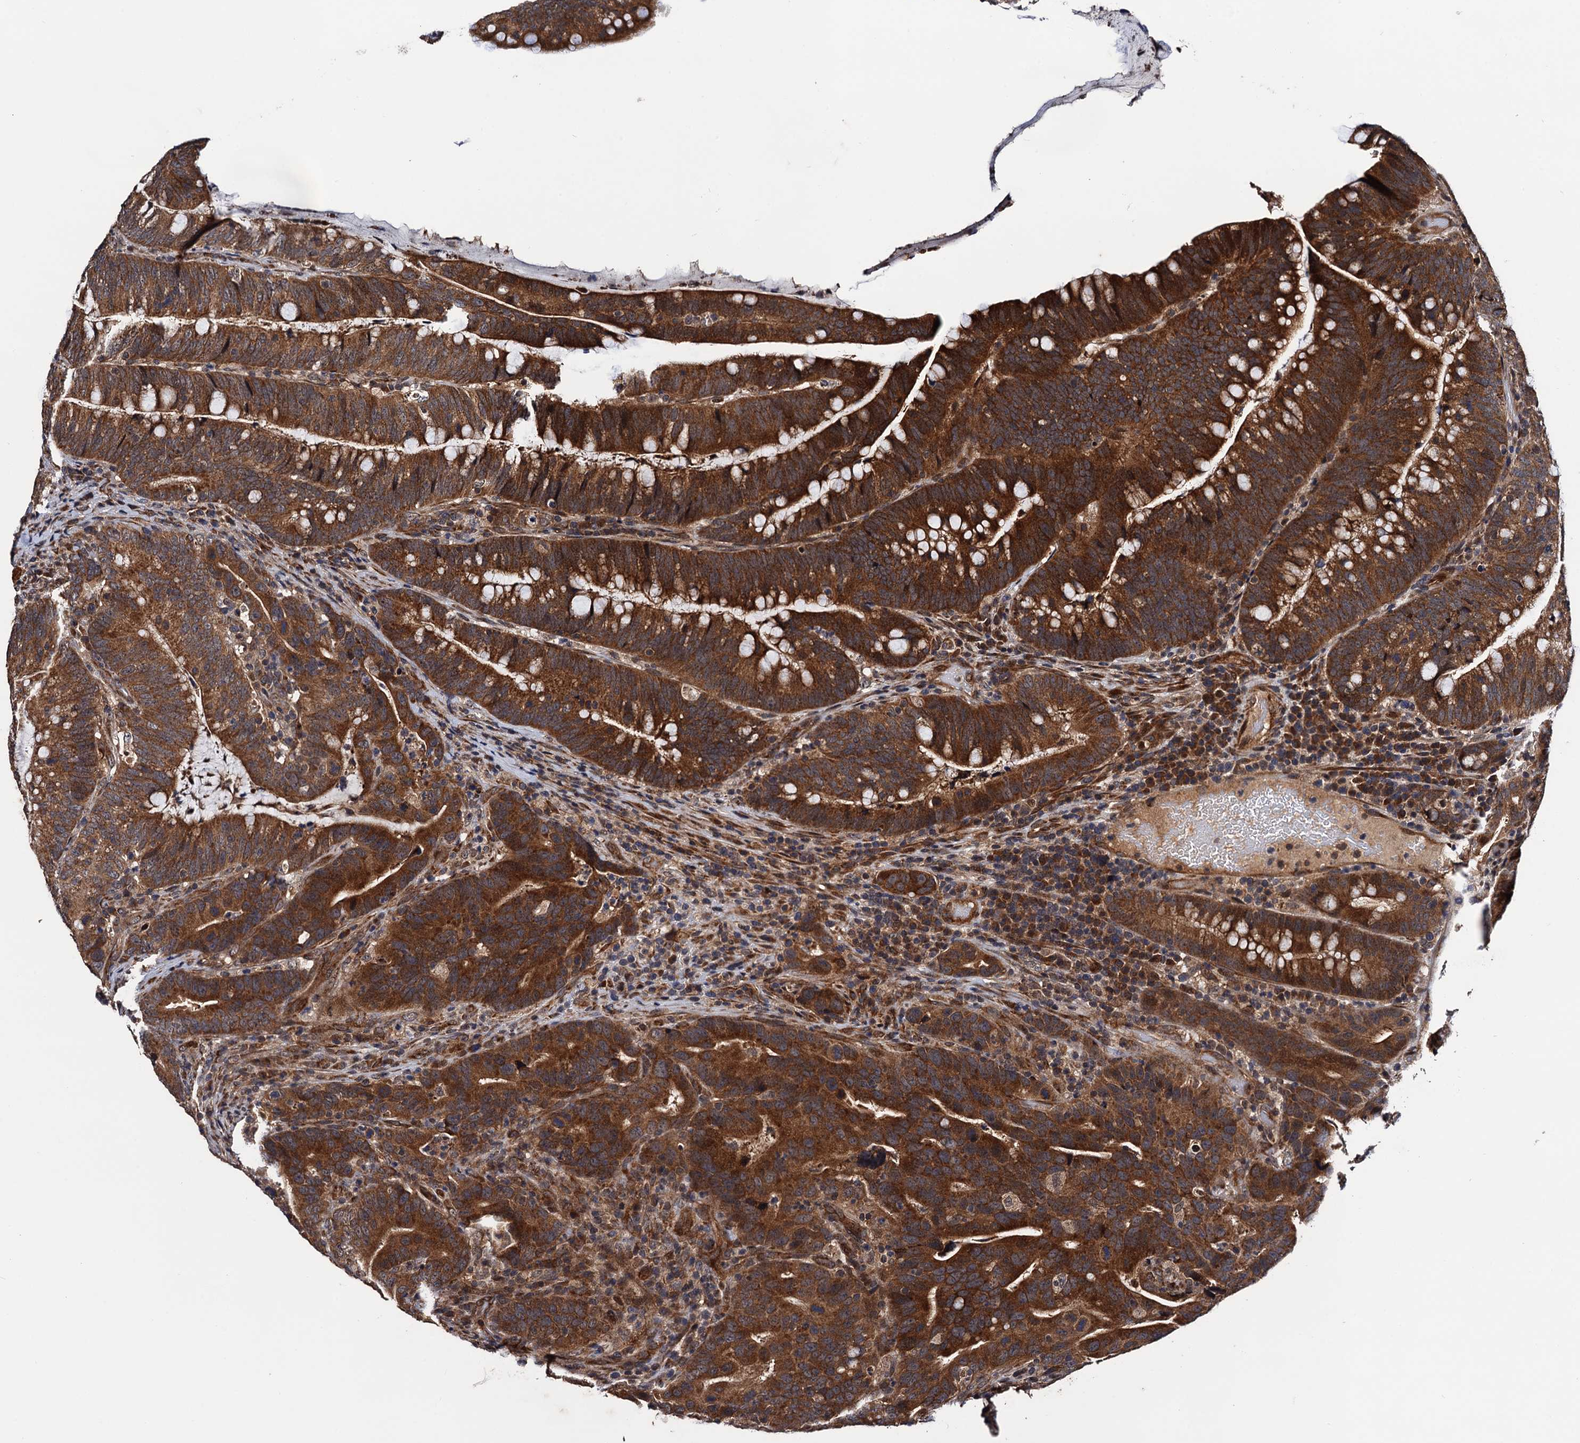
{"staining": {"intensity": "strong", "quantity": ">75%", "location": "cytoplasmic/membranous"}, "tissue": "colorectal cancer", "cell_type": "Tumor cells", "image_type": "cancer", "snomed": [{"axis": "morphology", "description": "Adenocarcinoma, NOS"}, {"axis": "topography", "description": "Colon"}], "caption": "A high amount of strong cytoplasmic/membranous staining is seen in about >75% of tumor cells in colorectal cancer tissue.", "gene": "NAA16", "patient": {"sex": "female", "age": 66}}